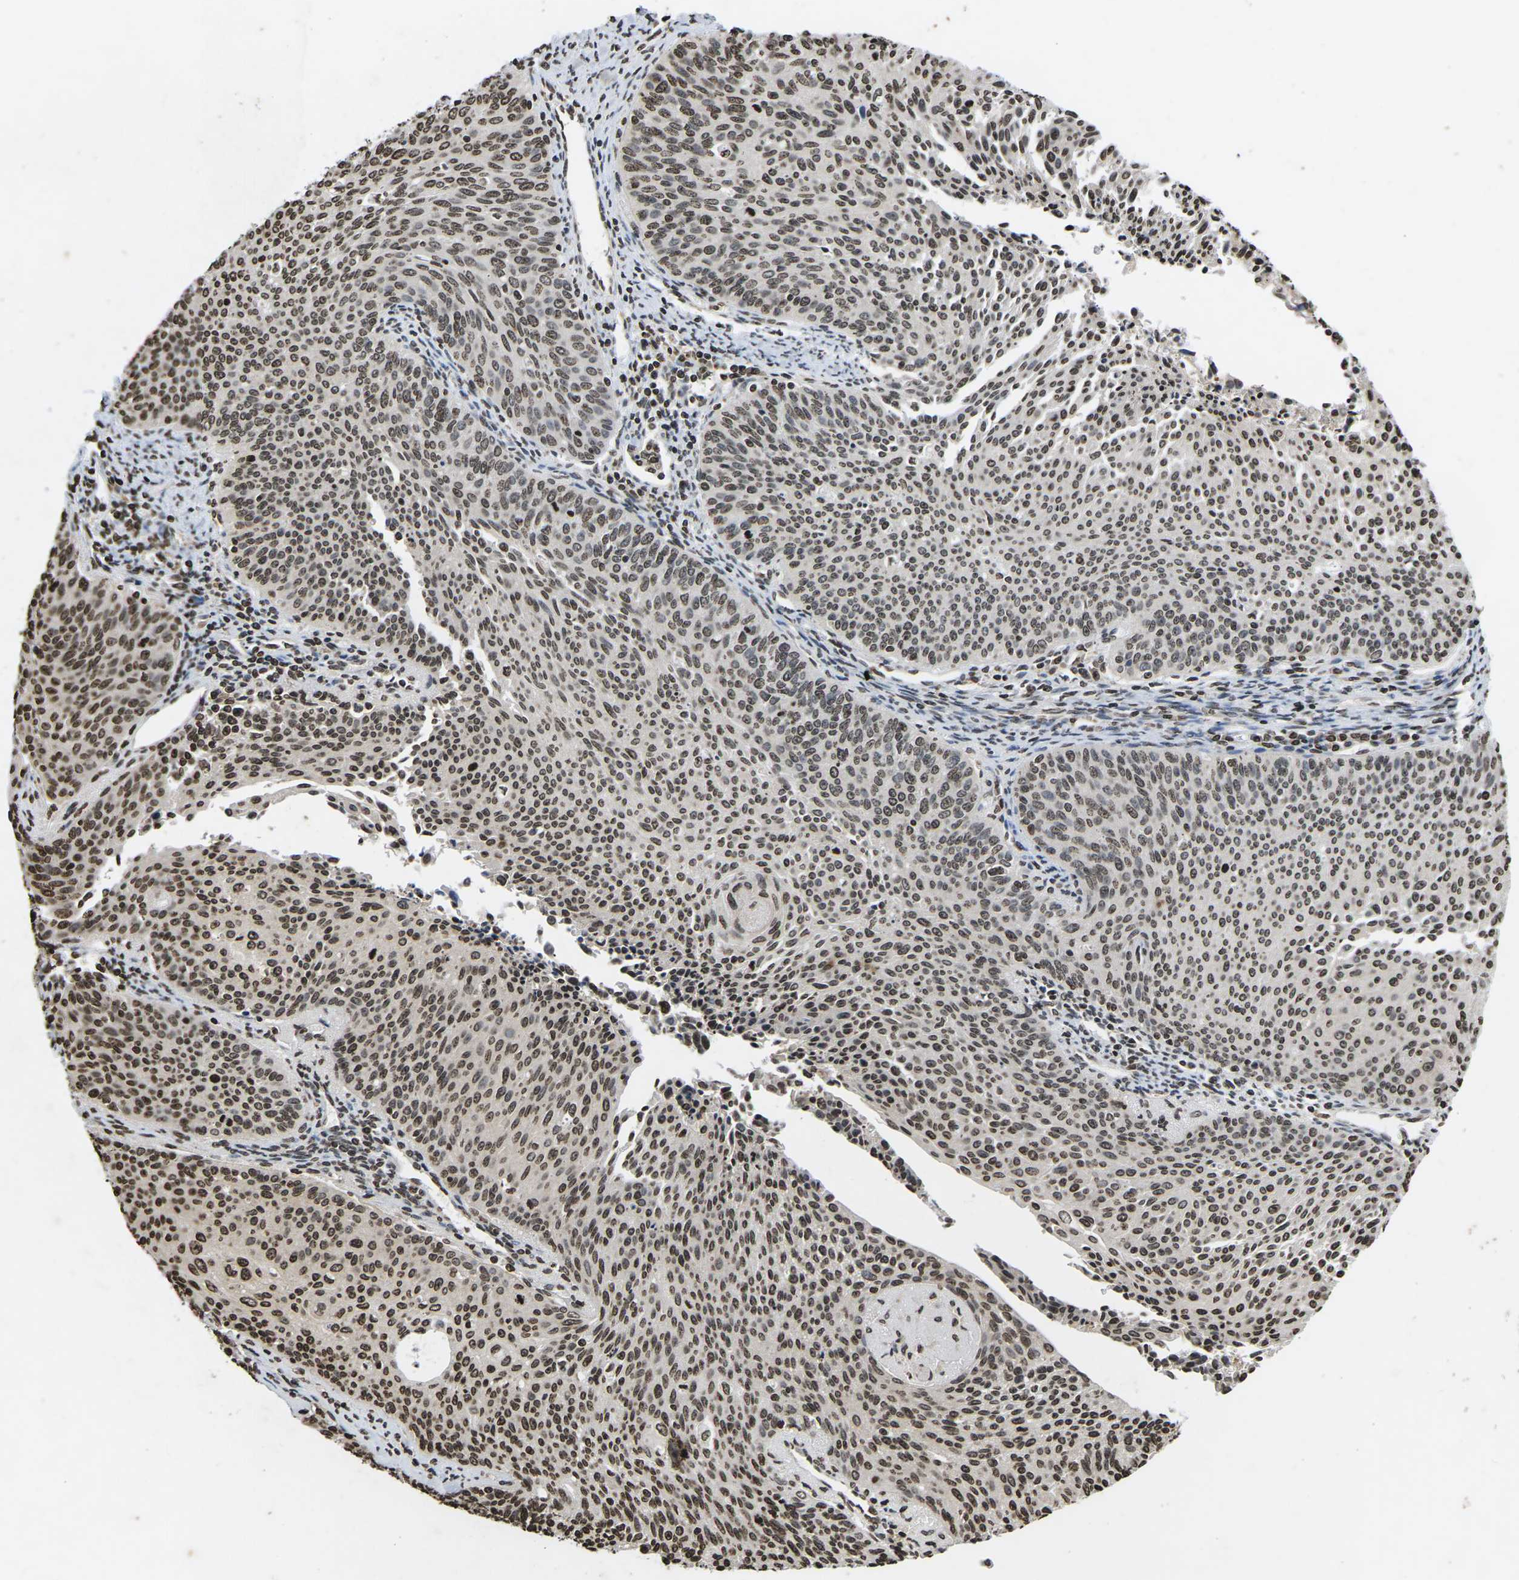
{"staining": {"intensity": "moderate", "quantity": ">75%", "location": "nuclear"}, "tissue": "cervical cancer", "cell_type": "Tumor cells", "image_type": "cancer", "snomed": [{"axis": "morphology", "description": "Squamous cell carcinoma, NOS"}, {"axis": "topography", "description": "Cervix"}], "caption": "Immunohistochemical staining of human squamous cell carcinoma (cervical) demonstrates medium levels of moderate nuclear protein positivity in about >75% of tumor cells. (DAB (3,3'-diaminobenzidine) IHC, brown staining for protein, blue staining for nuclei).", "gene": "EMSY", "patient": {"sex": "female", "age": 55}}